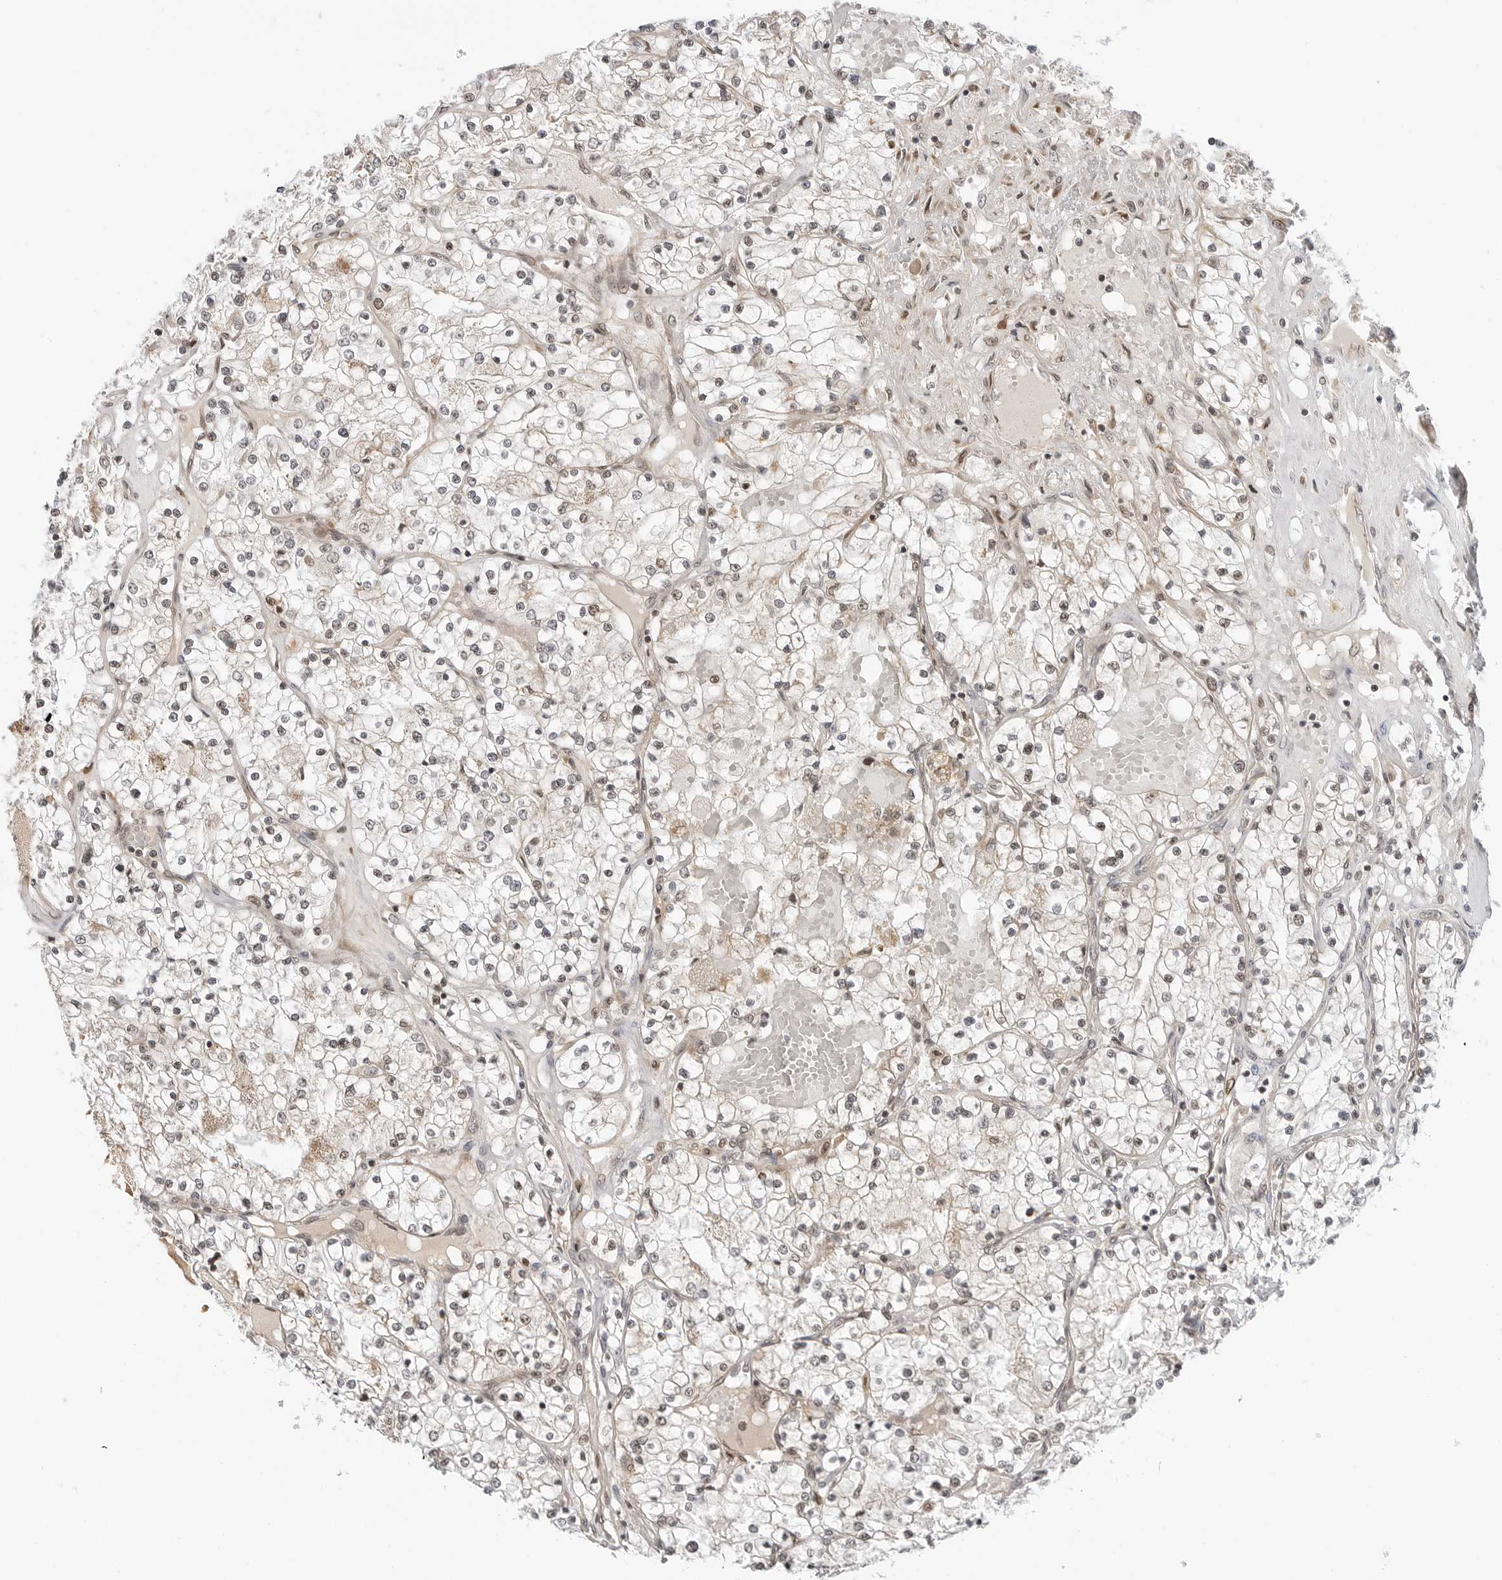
{"staining": {"intensity": "weak", "quantity": "25%-75%", "location": "nuclear"}, "tissue": "renal cancer", "cell_type": "Tumor cells", "image_type": "cancer", "snomed": [{"axis": "morphology", "description": "Normal tissue, NOS"}, {"axis": "morphology", "description": "Adenocarcinoma, NOS"}, {"axis": "topography", "description": "Kidney"}], "caption": "IHC staining of renal cancer (adenocarcinoma), which demonstrates low levels of weak nuclear positivity in about 25%-75% of tumor cells indicating weak nuclear protein staining. The staining was performed using DAB (brown) for protein detection and nuclei were counterstained in hematoxylin (blue).", "gene": "TIPRL", "patient": {"sex": "male", "age": 68}}